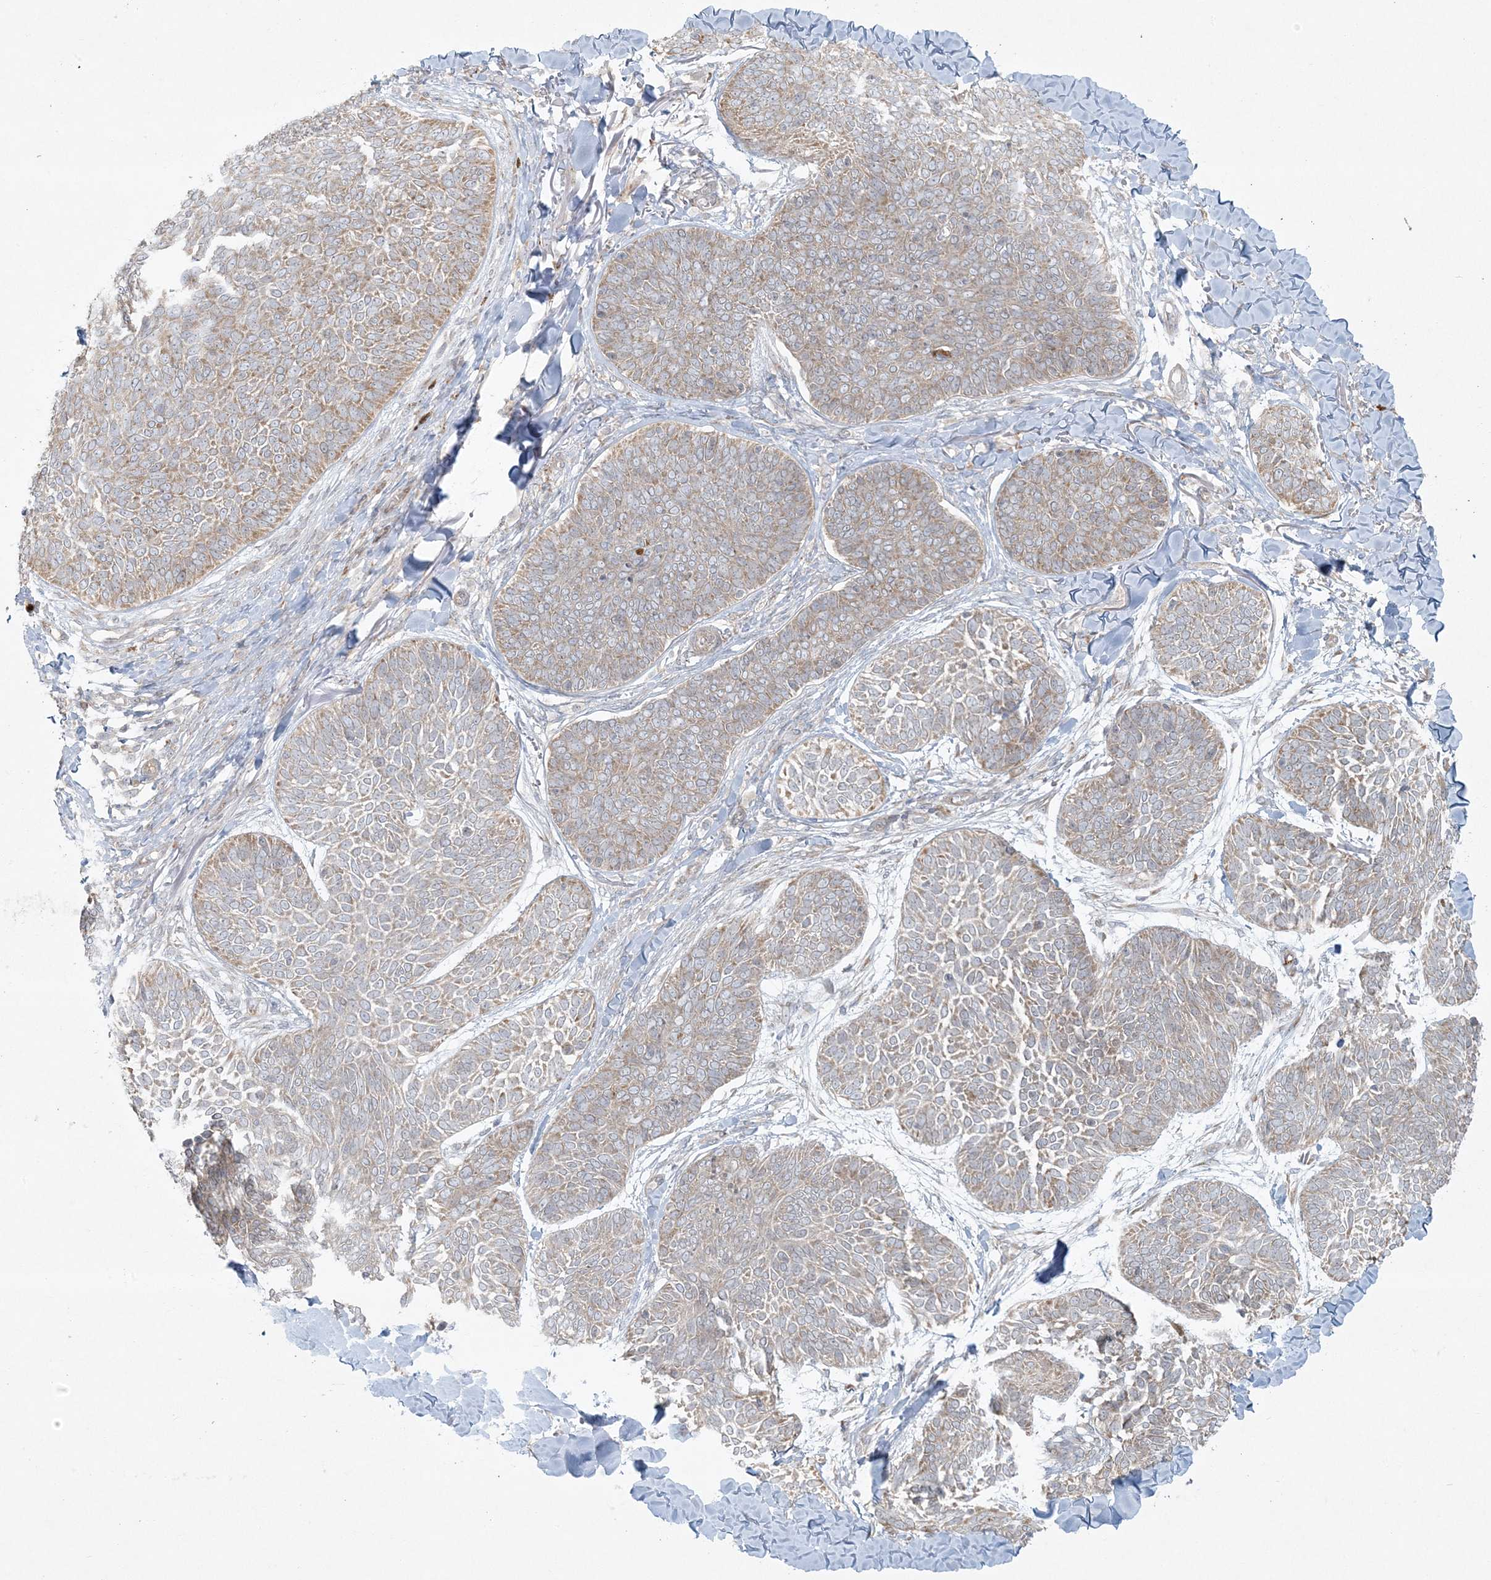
{"staining": {"intensity": "moderate", "quantity": "25%-75%", "location": "cytoplasmic/membranous"}, "tissue": "skin cancer", "cell_type": "Tumor cells", "image_type": "cancer", "snomed": [{"axis": "morphology", "description": "Basal cell carcinoma"}, {"axis": "topography", "description": "Skin"}], "caption": "DAB immunohistochemical staining of skin cancer (basal cell carcinoma) exhibits moderate cytoplasmic/membranous protein positivity in approximately 25%-75% of tumor cells.", "gene": "ZNF263", "patient": {"sex": "male", "age": 85}}